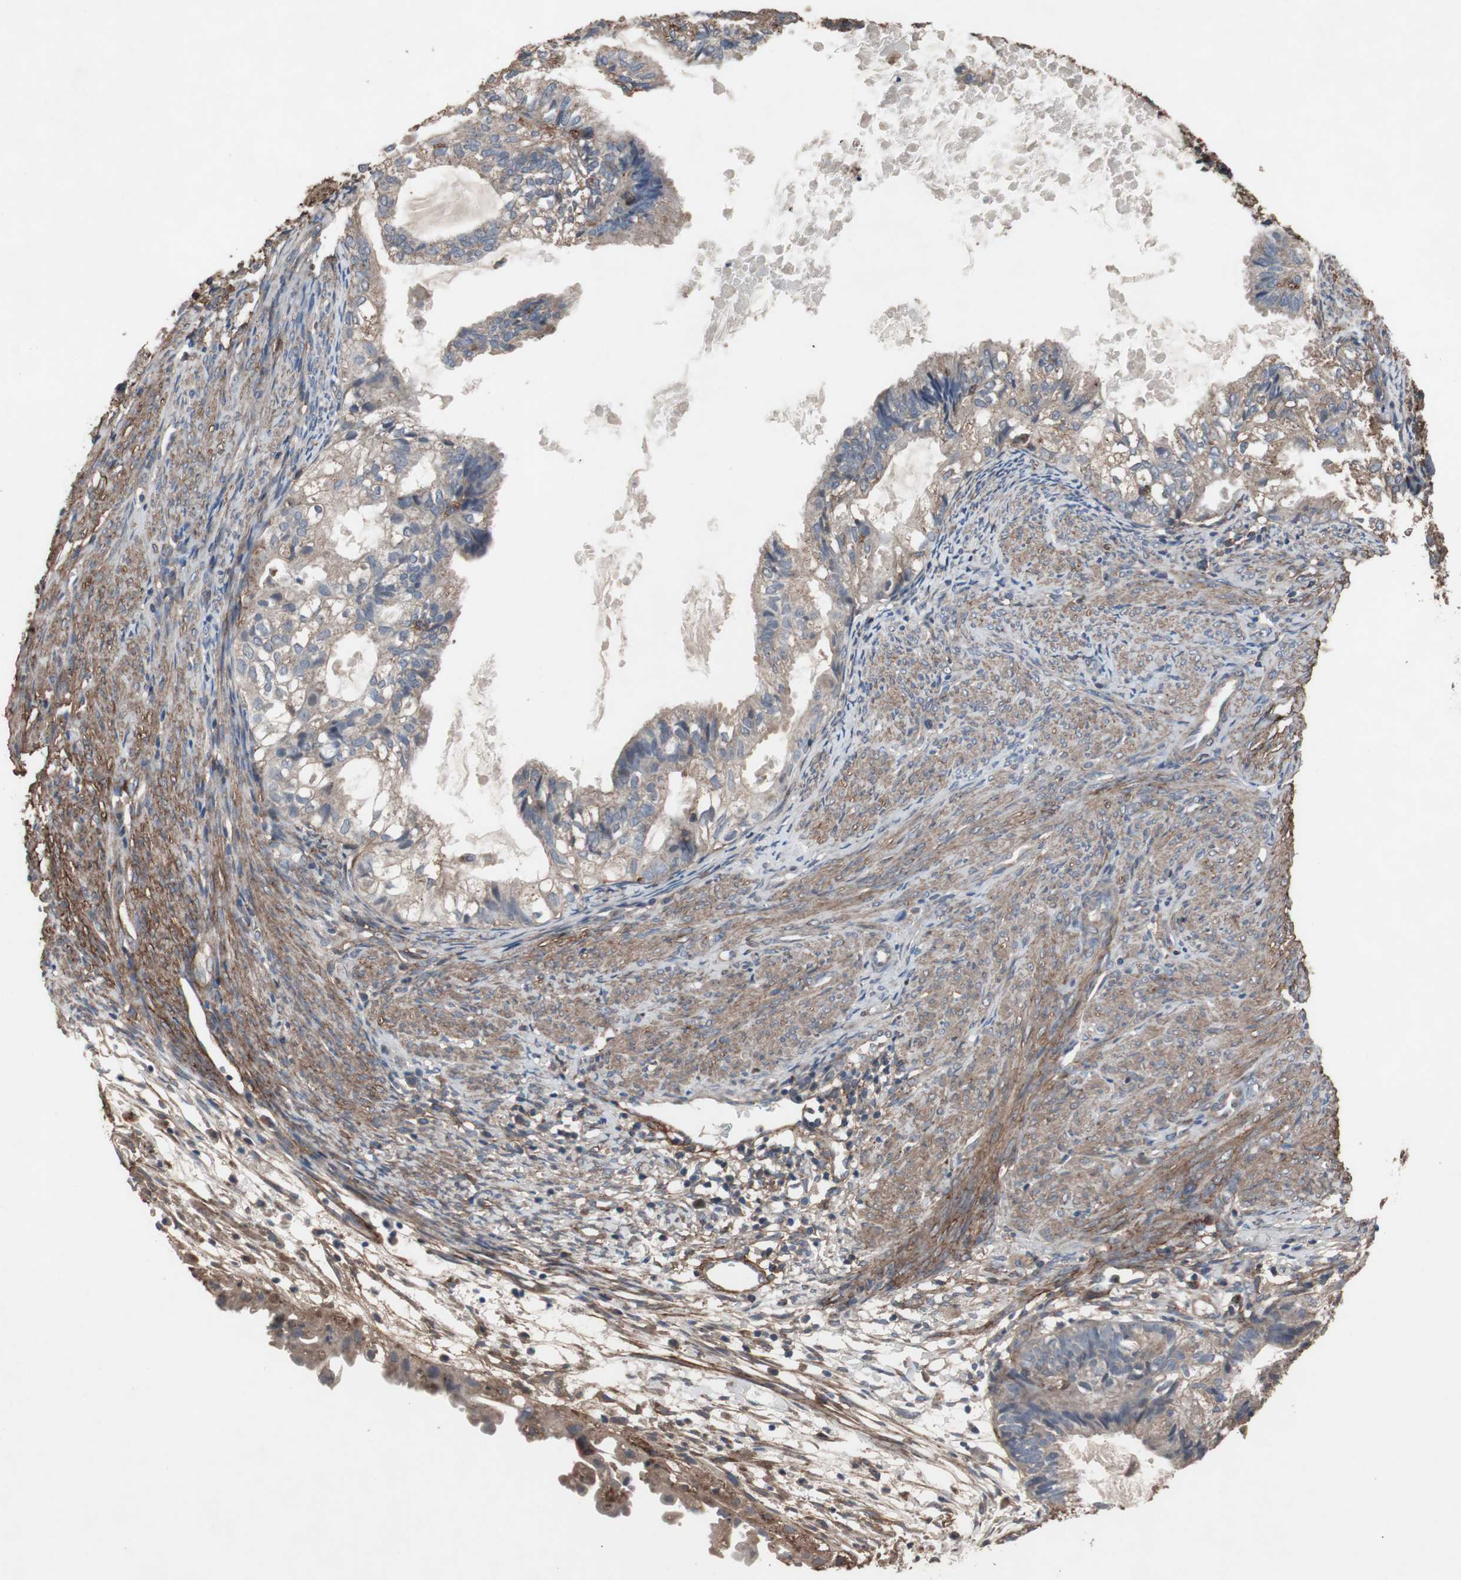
{"staining": {"intensity": "weak", "quantity": ">75%", "location": "cytoplasmic/membranous"}, "tissue": "cervical cancer", "cell_type": "Tumor cells", "image_type": "cancer", "snomed": [{"axis": "morphology", "description": "Normal tissue, NOS"}, {"axis": "morphology", "description": "Adenocarcinoma, NOS"}, {"axis": "topography", "description": "Cervix"}, {"axis": "topography", "description": "Endometrium"}], "caption": "Weak cytoplasmic/membranous protein positivity is identified in about >75% of tumor cells in cervical cancer (adenocarcinoma).", "gene": "COL6A2", "patient": {"sex": "female", "age": 86}}